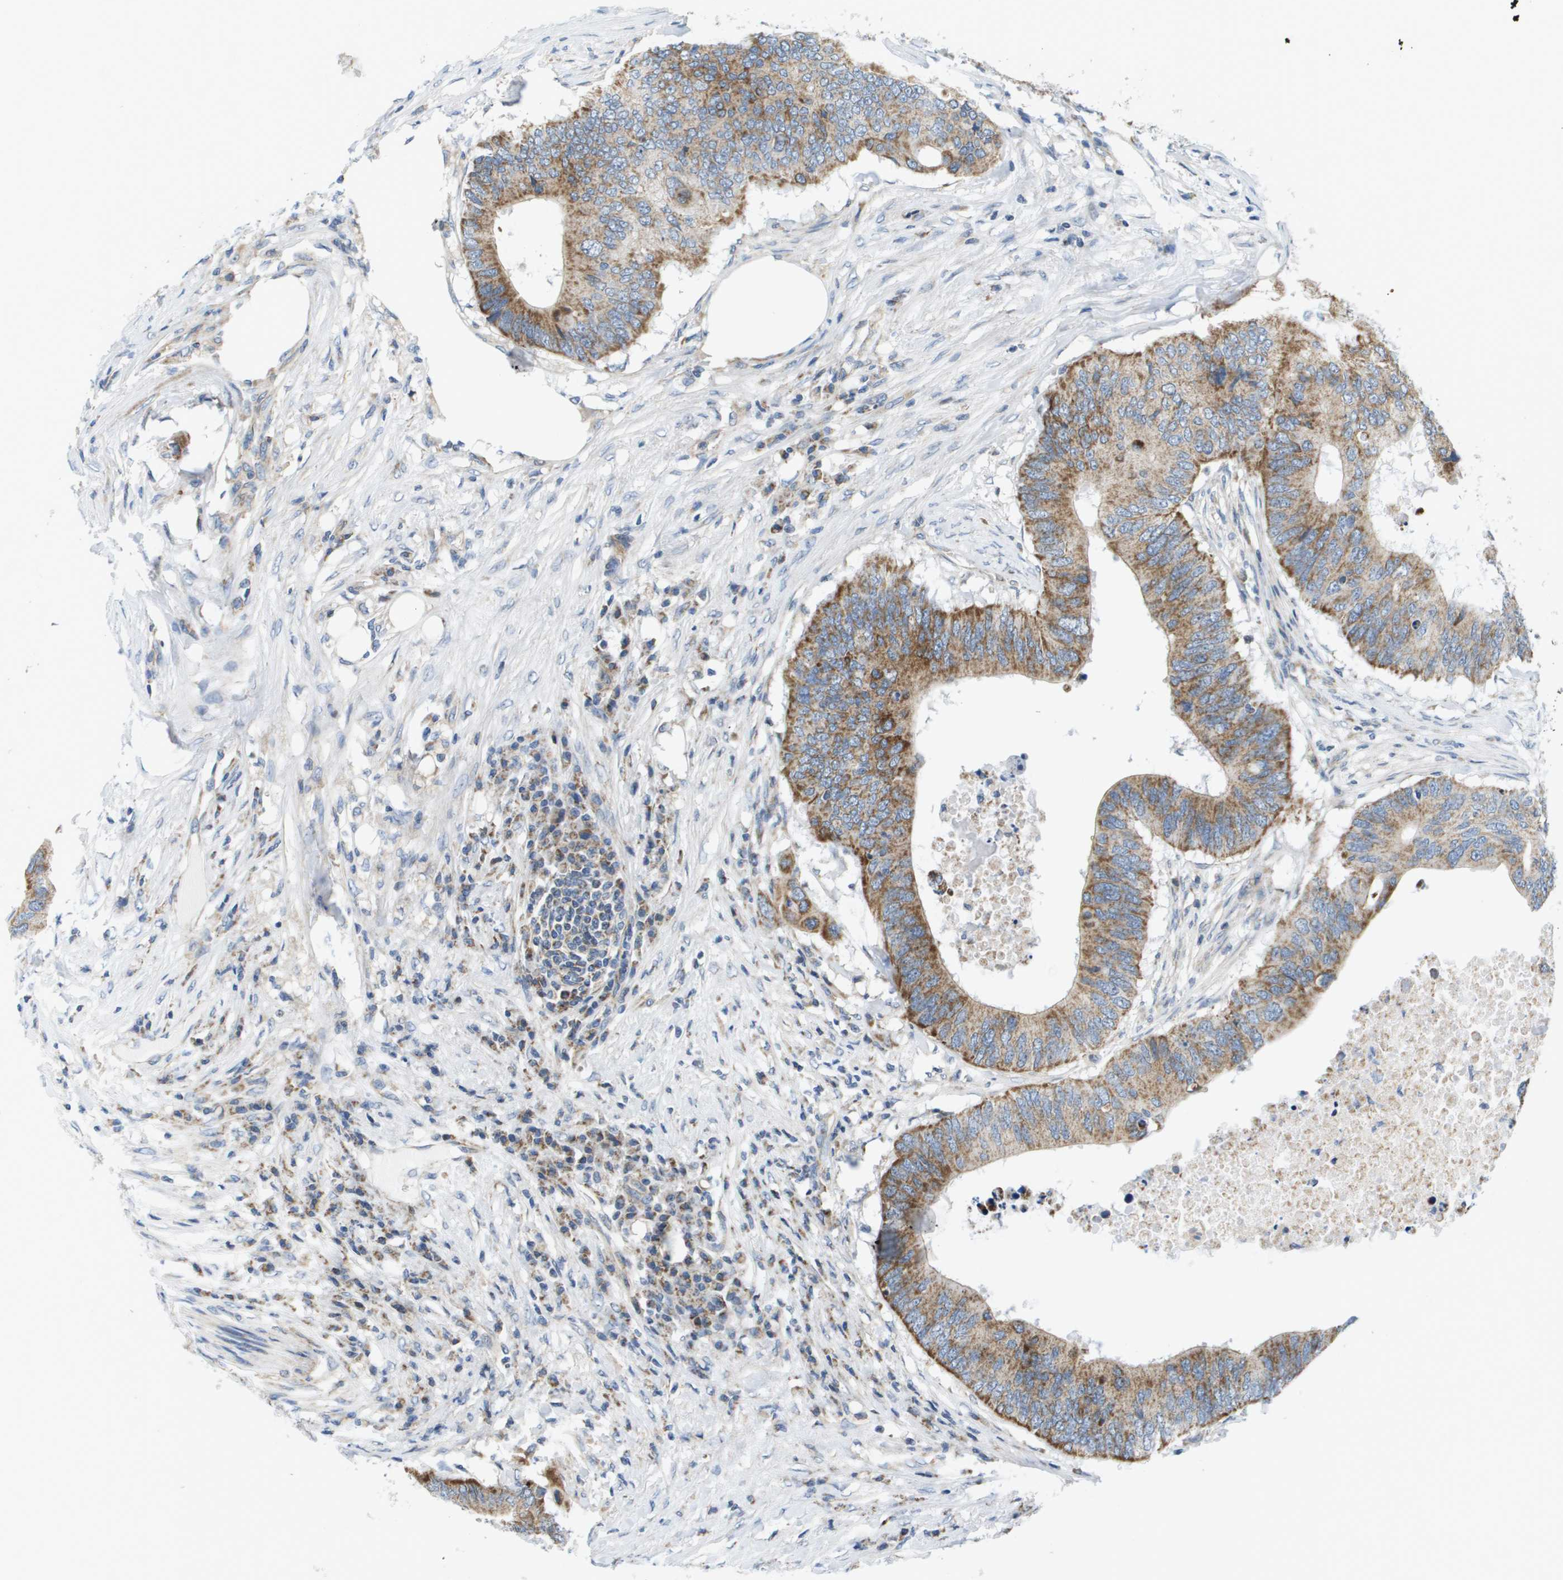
{"staining": {"intensity": "moderate", "quantity": ">75%", "location": "cytoplasmic/membranous"}, "tissue": "colorectal cancer", "cell_type": "Tumor cells", "image_type": "cancer", "snomed": [{"axis": "morphology", "description": "Adenocarcinoma, NOS"}, {"axis": "topography", "description": "Colon"}], "caption": "Immunohistochemistry (IHC) image of colorectal adenocarcinoma stained for a protein (brown), which demonstrates medium levels of moderate cytoplasmic/membranous staining in about >75% of tumor cells.", "gene": "KRT23", "patient": {"sex": "male", "age": 71}}